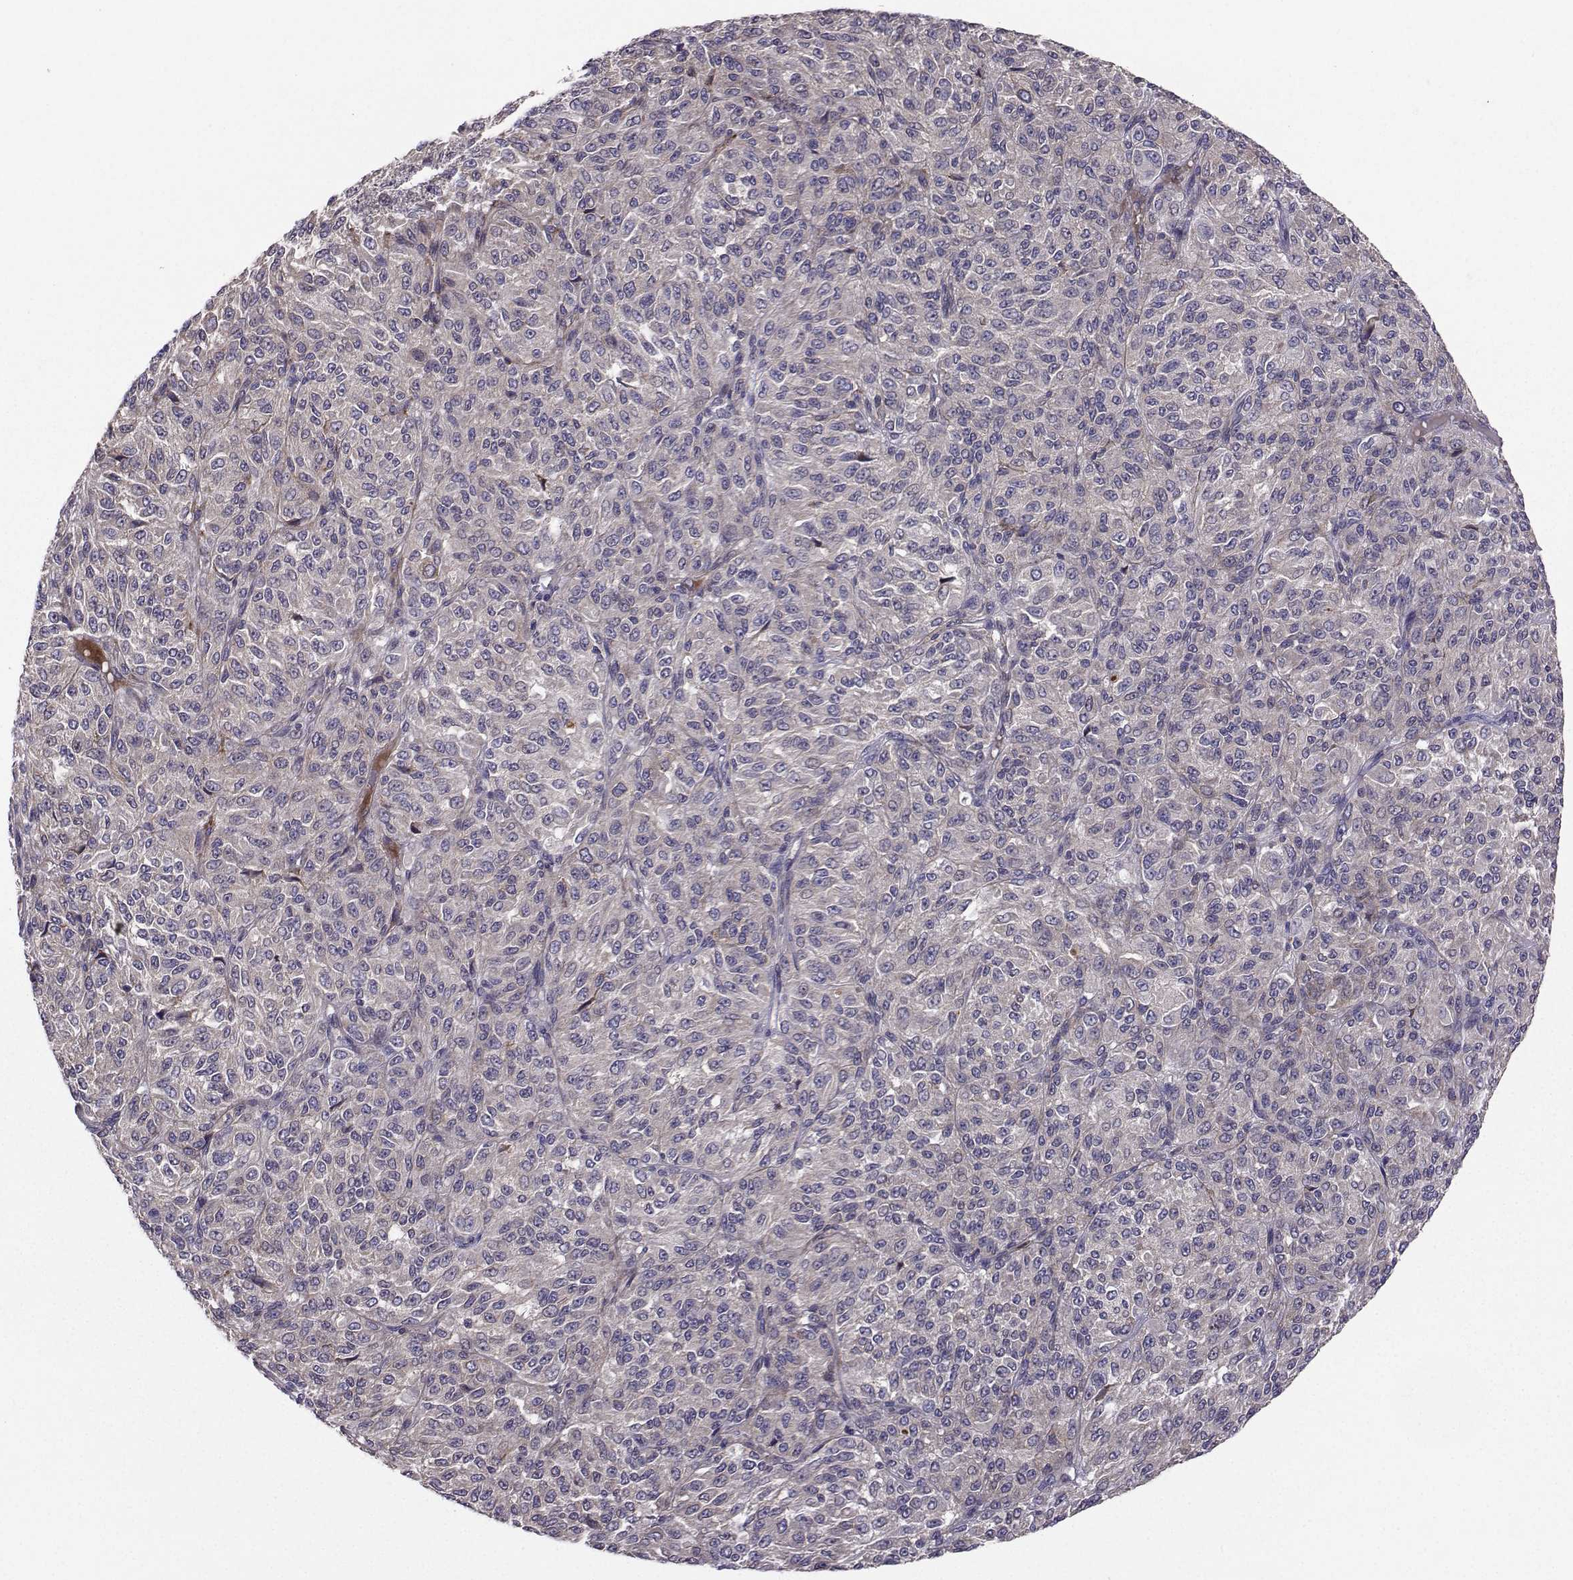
{"staining": {"intensity": "negative", "quantity": "none", "location": "none"}, "tissue": "melanoma", "cell_type": "Tumor cells", "image_type": "cancer", "snomed": [{"axis": "morphology", "description": "Malignant melanoma, Metastatic site"}, {"axis": "topography", "description": "Brain"}], "caption": "DAB immunohistochemical staining of human malignant melanoma (metastatic site) exhibits no significant expression in tumor cells.", "gene": "STXBP5", "patient": {"sex": "female", "age": 56}}